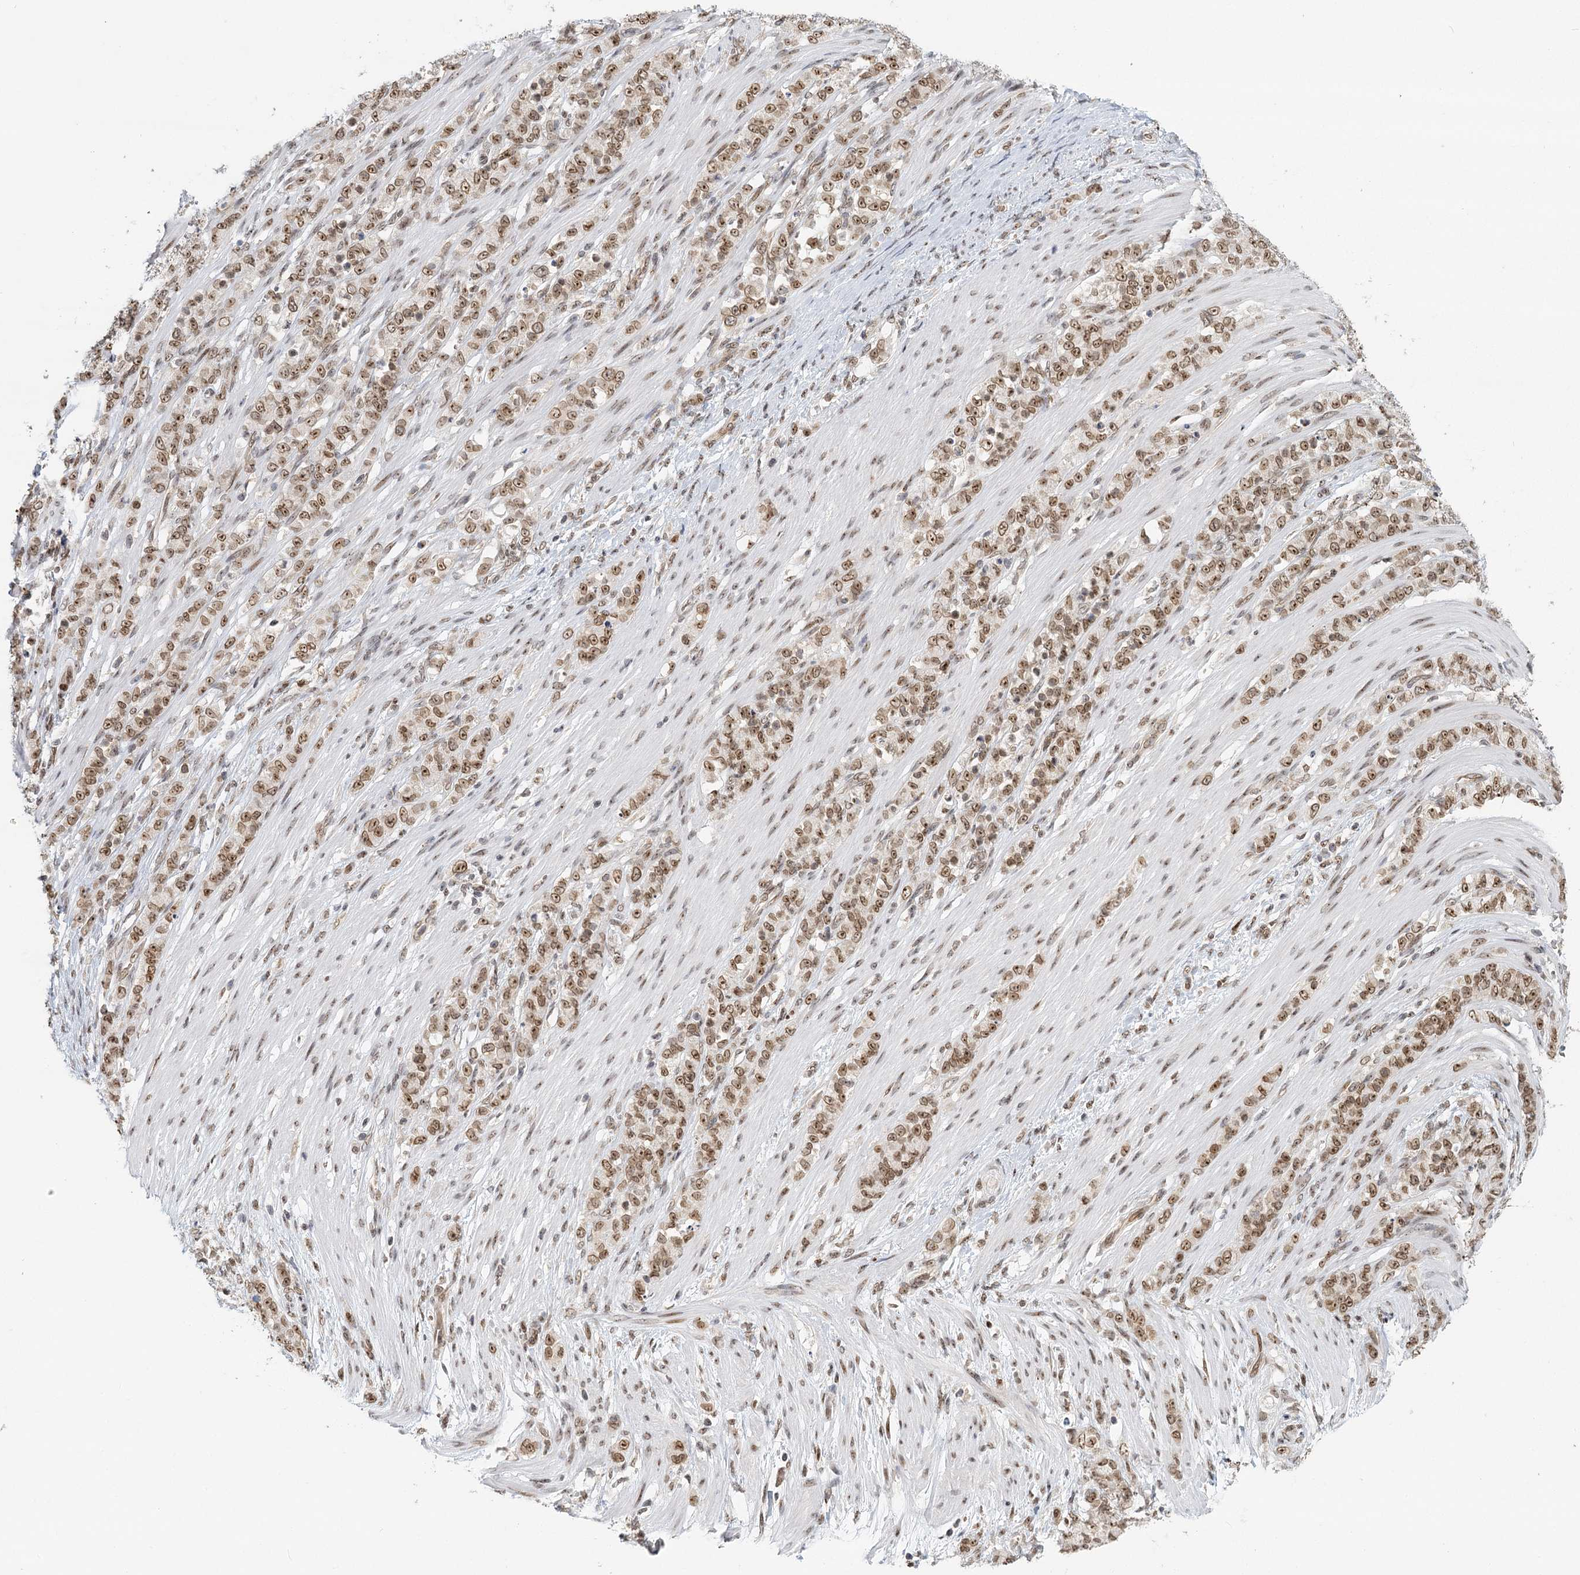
{"staining": {"intensity": "moderate", "quantity": ">75%", "location": "nuclear"}, "tissue": "stomach cancer", "cell_type": "Tumor cells", "image_type": "cancer", "snomed": [{"axis": "morphology", "description": "Adenocarcinoma, NOS"}, {"axis": "topography", "description": "Stomach"}], "caption": "Immunohistochemistry histopathology image of human adenocarcinoma (stomach) stained for a protein (brown), which reveals medium levels of moderate nuclear staining in approximately >75% of tumor cells.", "gene": "TREX1", "patient": {"sex": "female", "age": 79}}